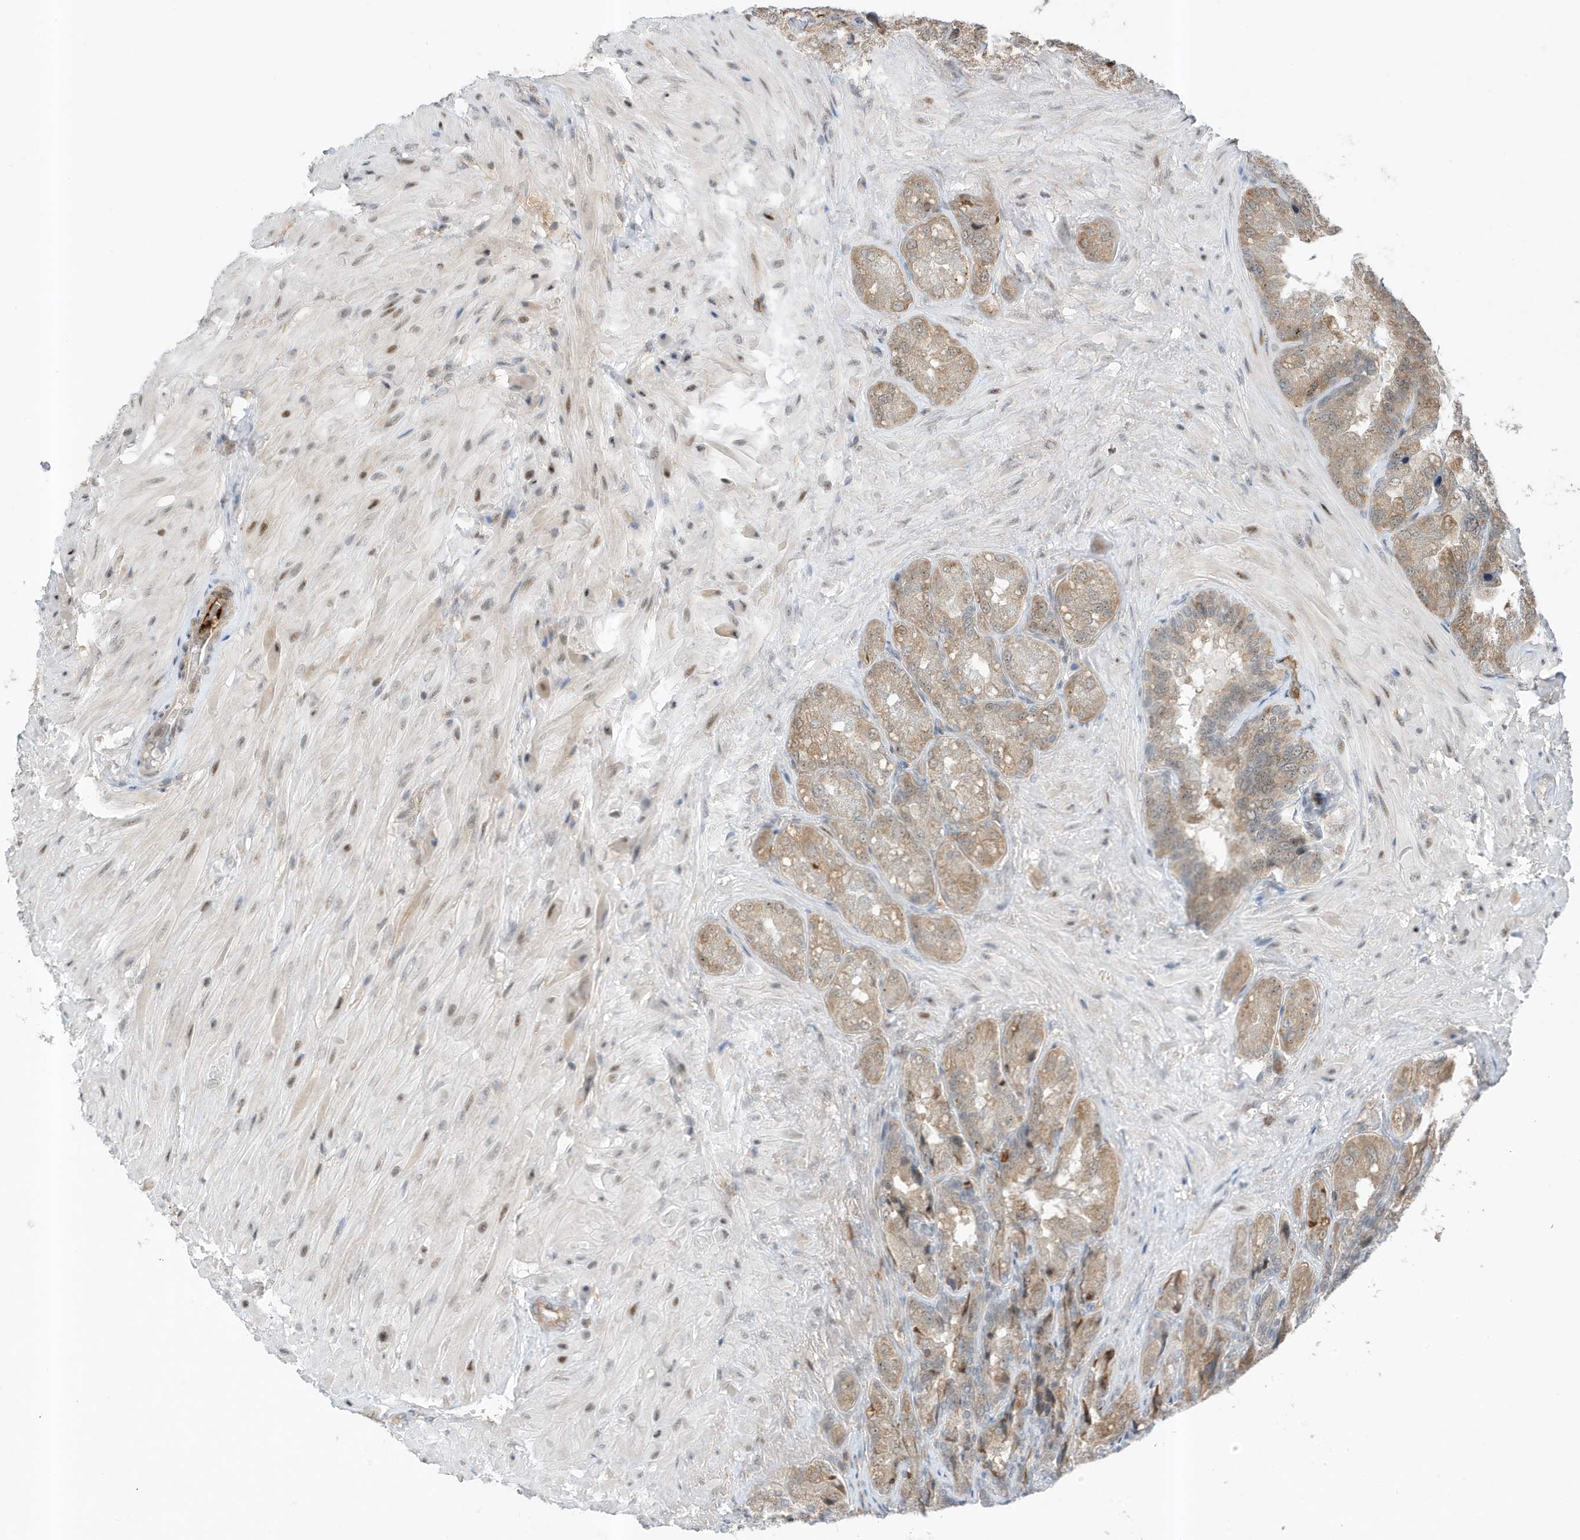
{"staining": {"intensity": "moderate", "quantity": ">75%", "location": "cytoplasmic/membranous"}, "tissue": "seminal vesicle", "cell_type": "Glandular cells", "image_type": "normal", "snomed": [{"axis": "morphology", "description": "Normal tissue, NOS"}, {"axis": "topography", "description": "Seminal veicle"}, {"axis": "topography", "description": "Peripheral nerve tissue"}], "caption": "Moderate cytoplasmic/membranous expression is present in approximately >75% of glandular cells in unremarkable seminal vesicle.", "gene": "MAST3", "patient": {"sex": "male", "age": 63}}